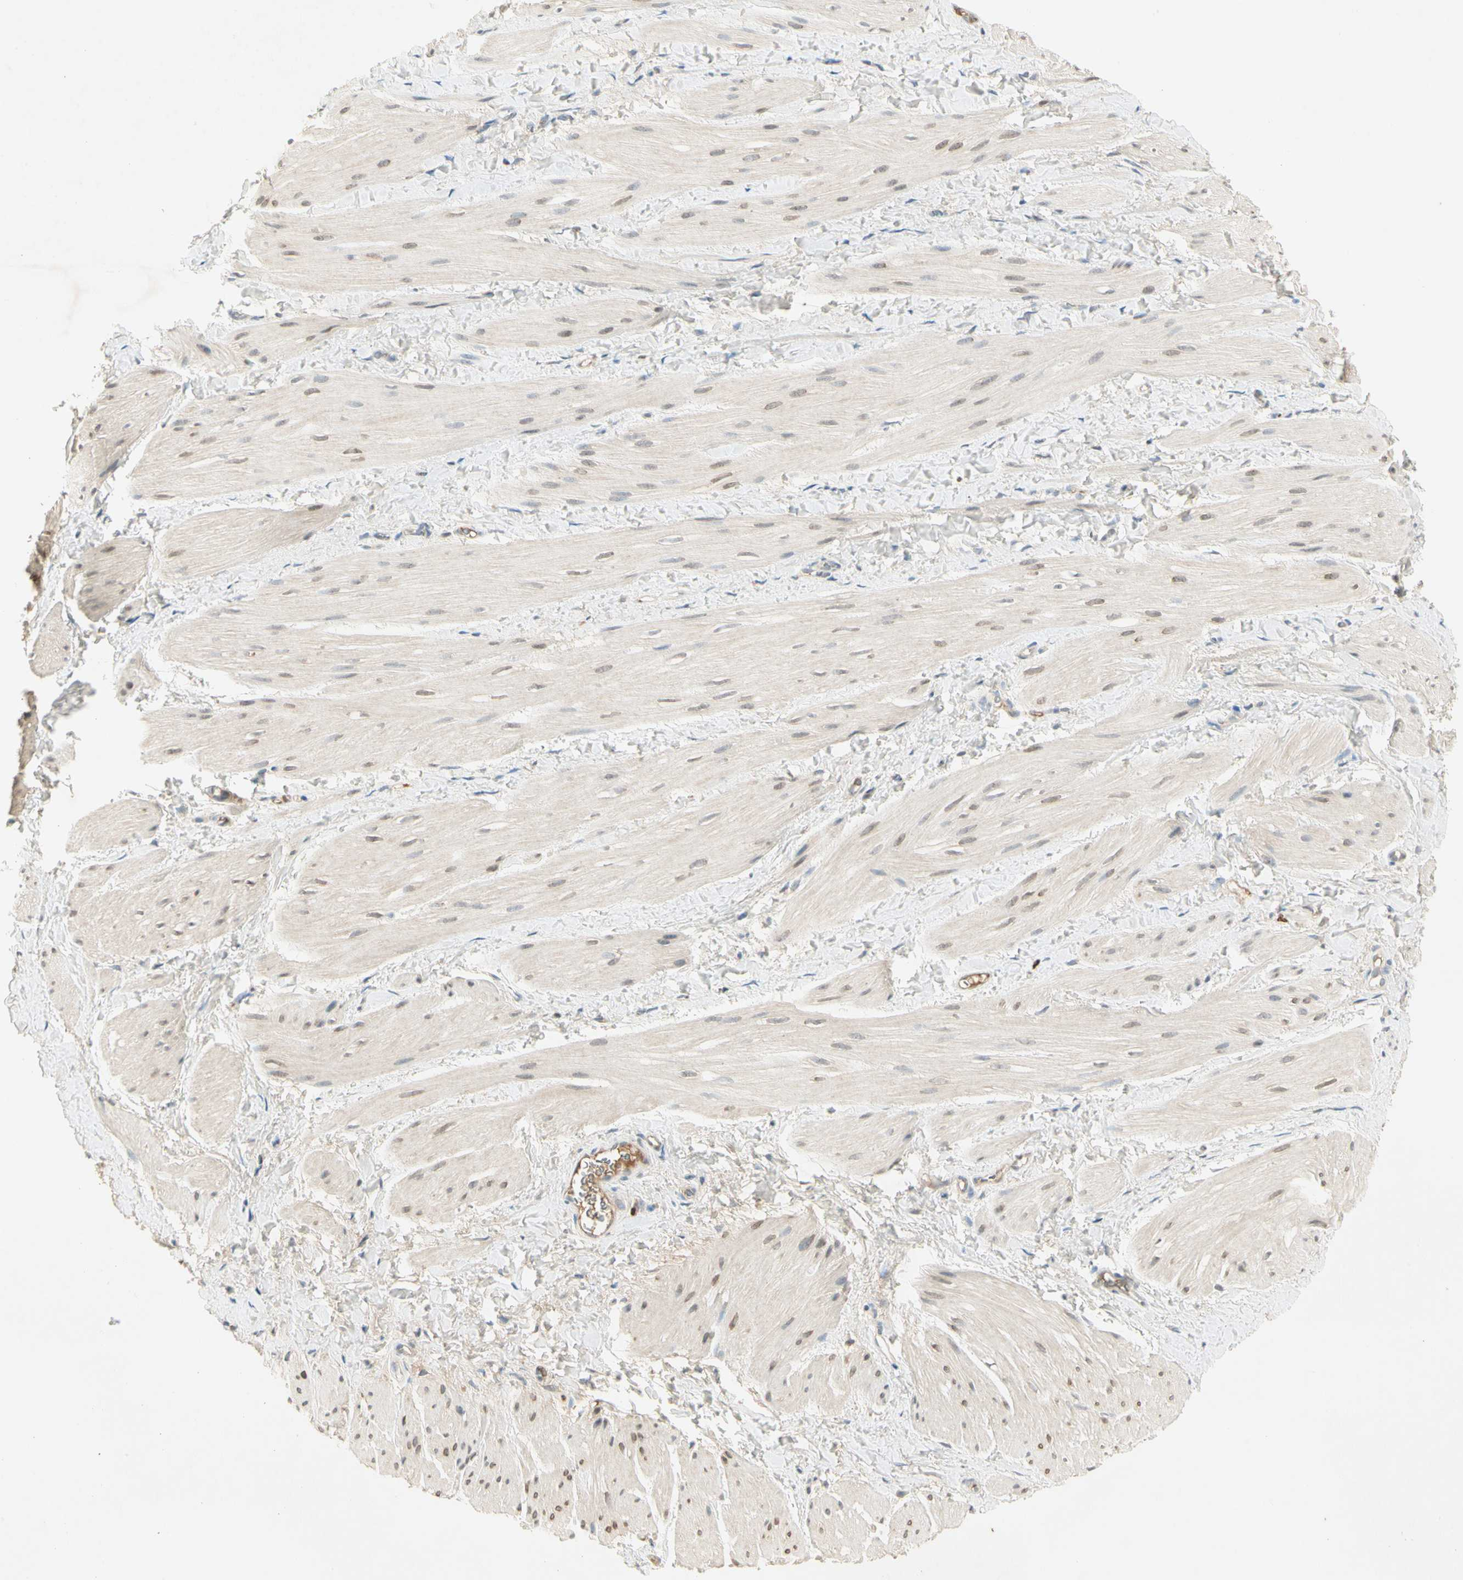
{"staining": {"intensity": "weak", "quantity": "<25%", "location": "nuclear"}, "tissue": "smooth muscle", "cell_type": "Smooth muscle cells", "image_type": "normal", "snomed": [{"axis": "morphology", "description": "Normal tissue, NOS"}, {"axis": "topography", "description": "Smooth muscle"}], "caption": "This is an IHC photomicrograph of normal human smooth muscle. There is no expression in smooth muscle cells.", "gene": "PITX1", "patient": {"sex": "male", "age": 16}}